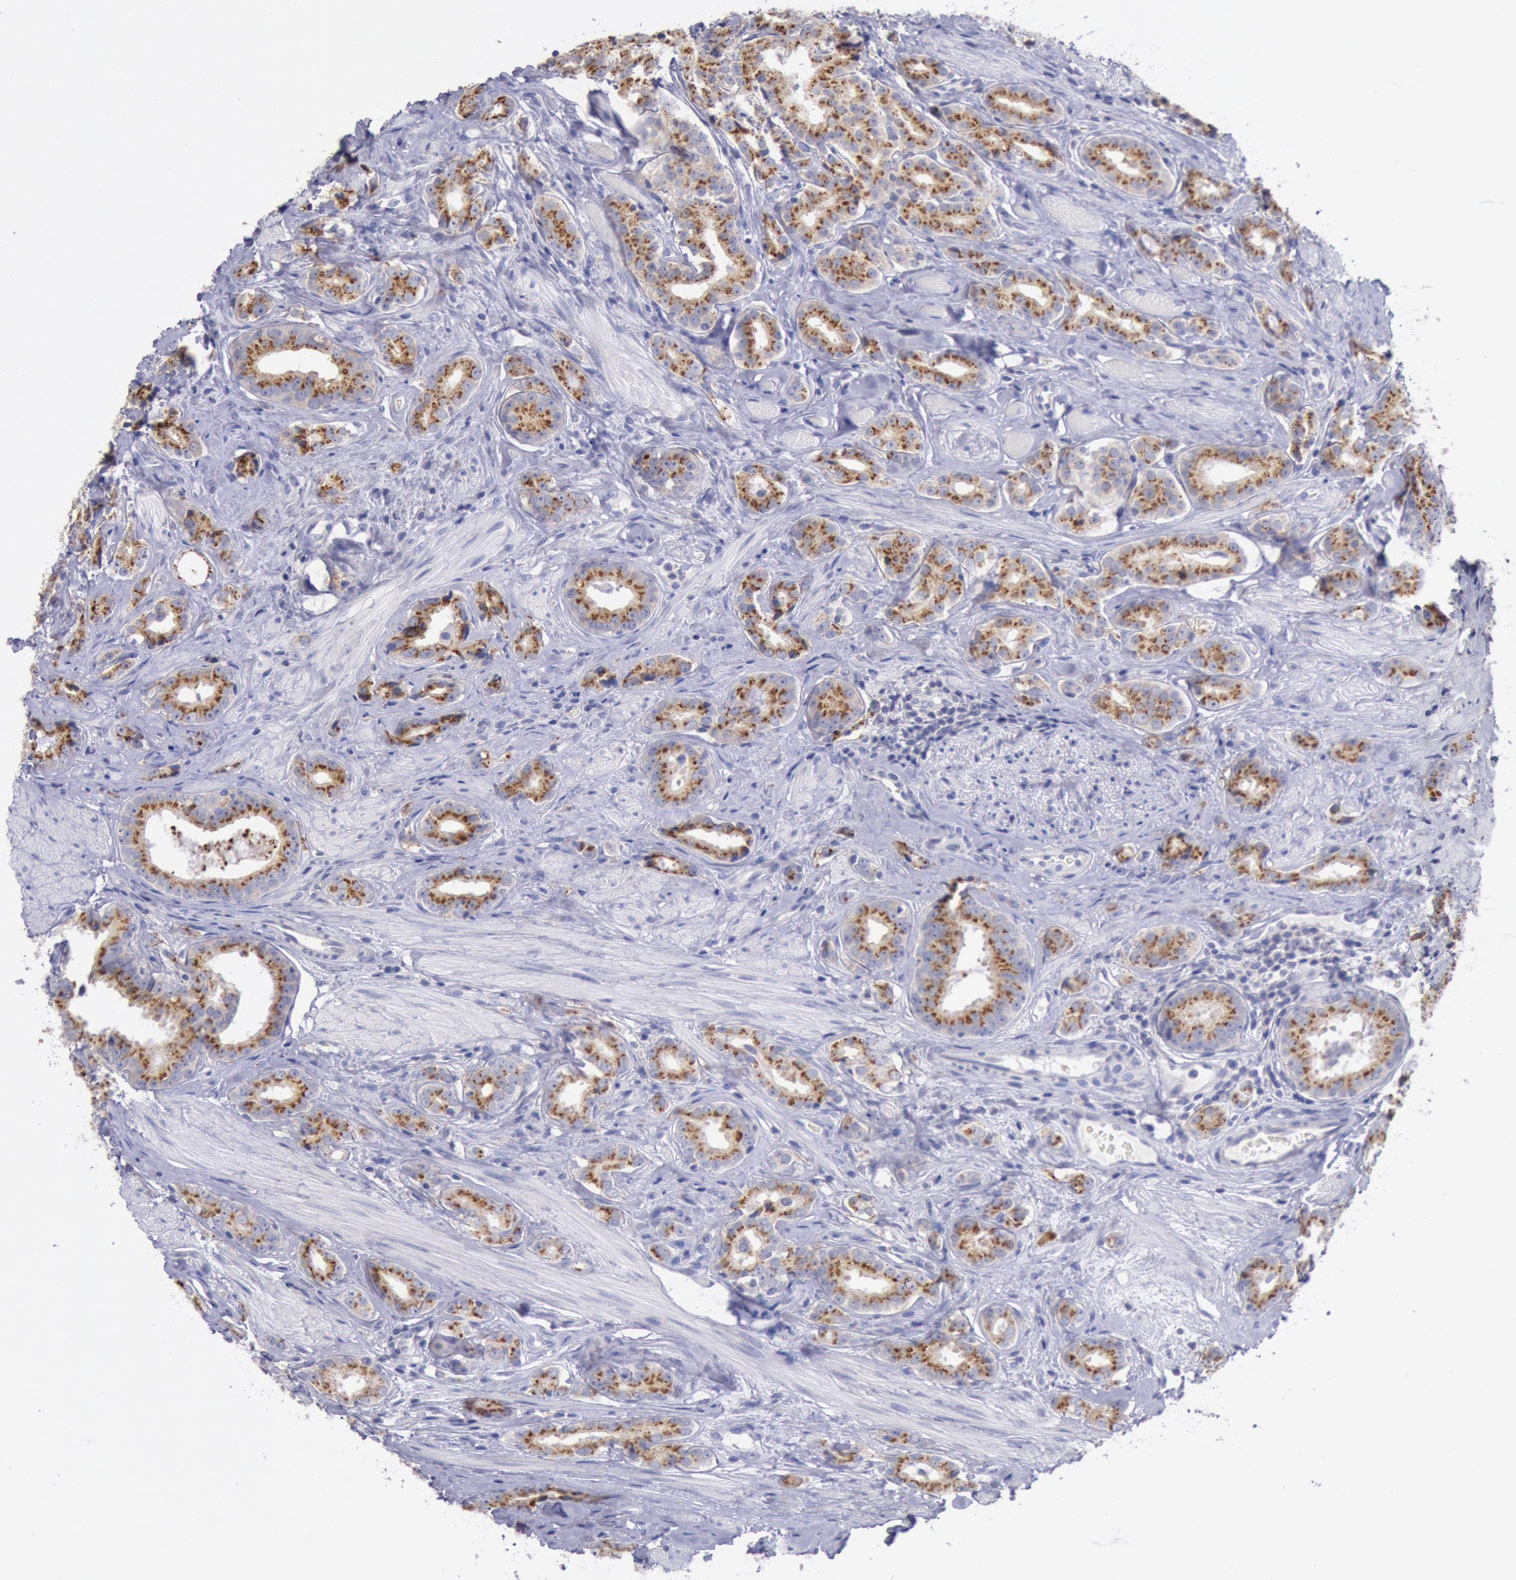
{"staining": {"intensity": "moderate", "quantity": ">75%", "location": "cytoplasmic/membranous"}, "tissue": "prostate cancer", "cell_type": "Tumor cells", "image_type": "cancer", "snomed": [{"axis": "morphology", "description": "Adenocarcinoma, Medium grade"}, {"axis": "topography", "description": "Prostate"}], "caption": "Protein expression by immunohistochemistry (IHC) reveals moderate cytoplasmic/membranous positivity in approximately >75% of tumor cells in prostate adenocarcinoma (medium-grade). (Stains: DAB in brown, nuclei in blue, Microscopy: brightfield microscopy at high magnification).", "gene": "GAL3ST1", "patient": {"sex": "male", "age": 53}}